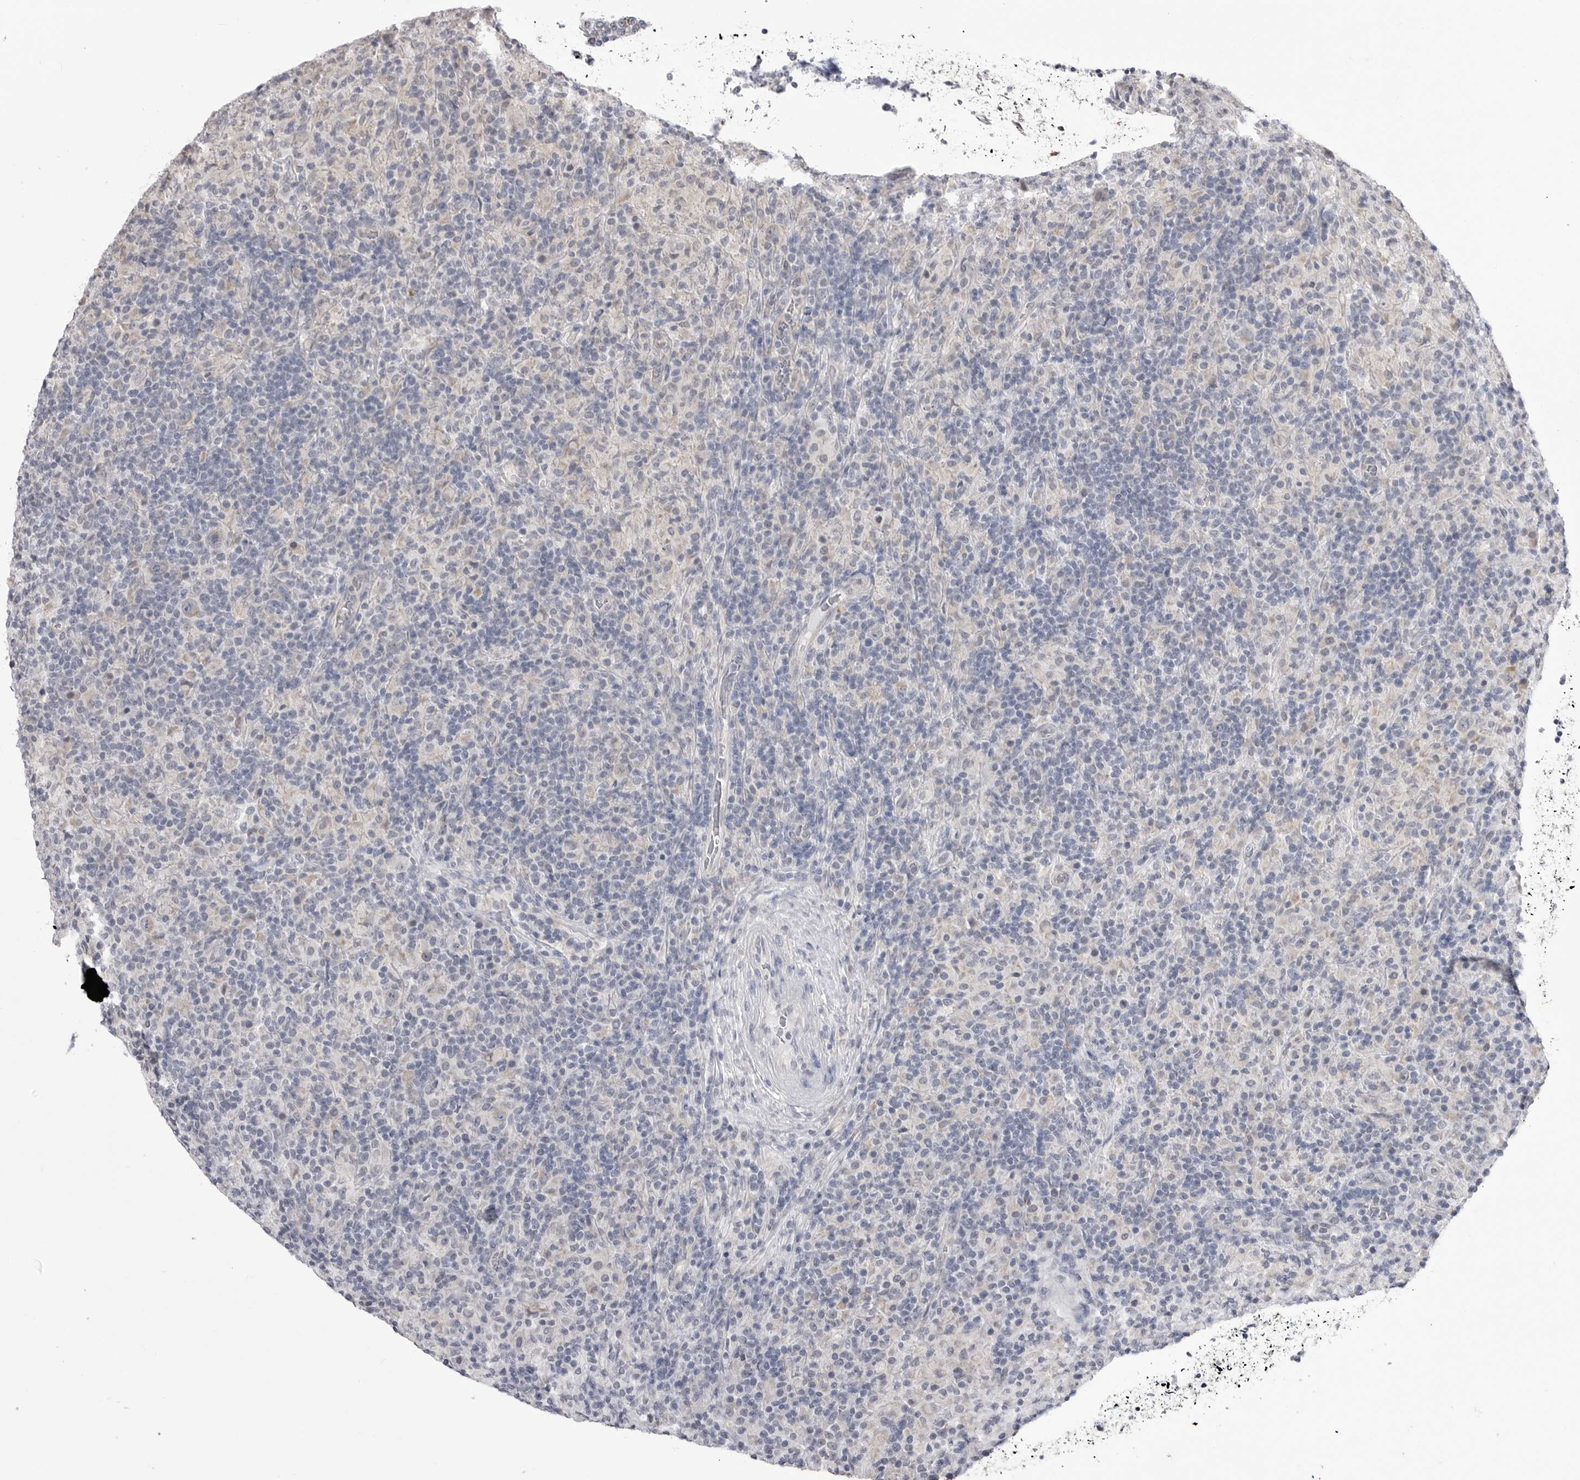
{"staining": {"intensity": "negative", "quantity": "none", "location": "none"}, "tissue": "lymphoma", "cell_type": "Tumor cells", "image_type": "cancer", "snomed": [{"axis": "morphology", "description": "Hodgkin's disease, NOS"}, {"axis": "topography", "description": "Lymph node"}], "caption": "Immunohistochemistry of human lymphoma demonstrates no expression in tumor cells.", "gene": "FH", "patient": {"sex": "male", "age": 70}}